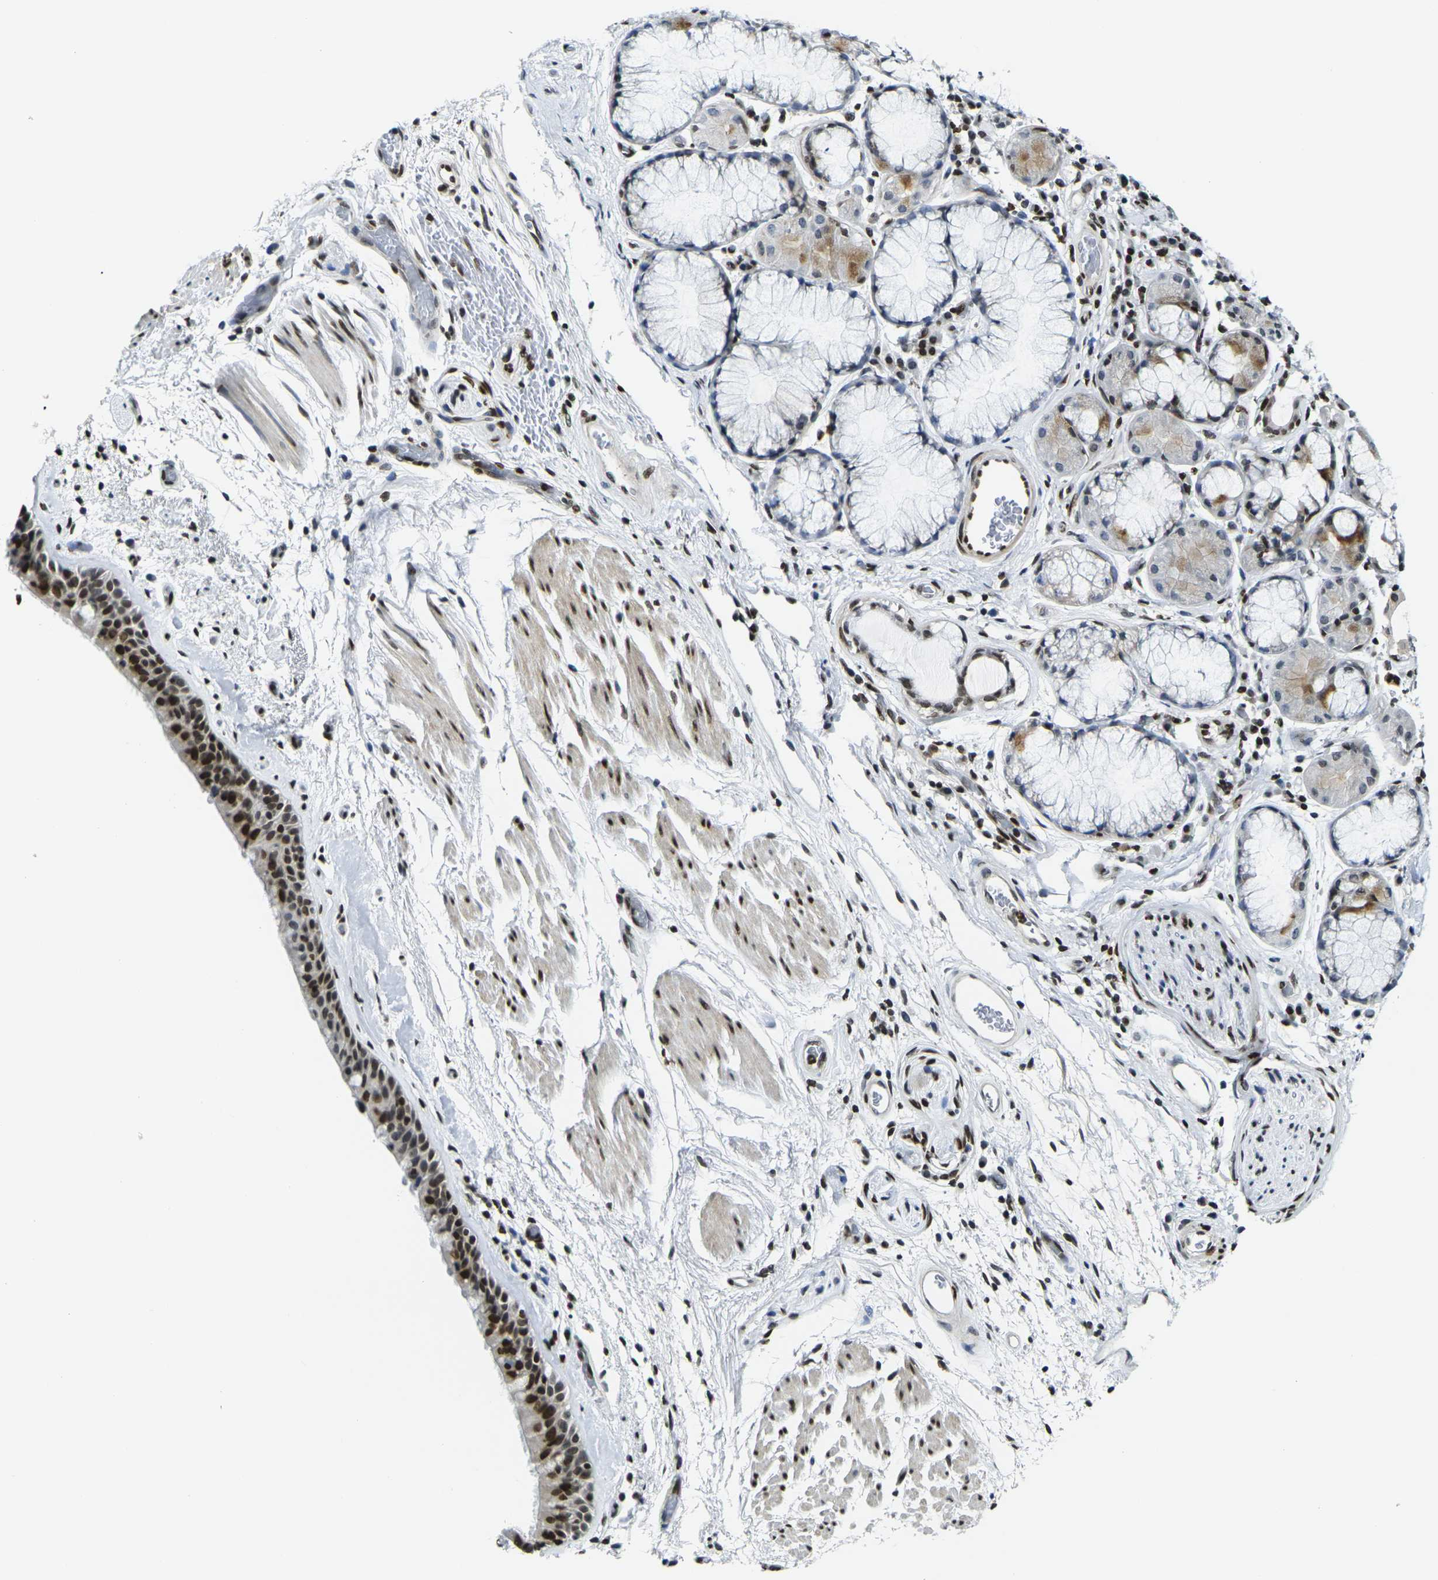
{"staining": {"intensity": "strong", "quantity": ">75%", "location": "nuclear"}, "tissue": "bronchus", "cell_type": "Respiratory epithelial cells", "image_type": "normal", "snomed": [{"axis": "morphology", "description": "Normal tissue, NOS"}, {"axis": "morphology", "description": "Adenocarcinoma, NOS"}, {"axis": "topography", "description": "Bronchus"}, {"axis": "topography", "description": "Lung"}], "caption": "Immunohistochemical staining of unremarkable bronchus shows >75% levels of strong nuclear protein staining in about >75% of respiratory epithelial cells. (Brightfield microscopy of DAB IHC at high magnification).", "gene": "H1", "patient": {"sex": "female", "age": 54}}